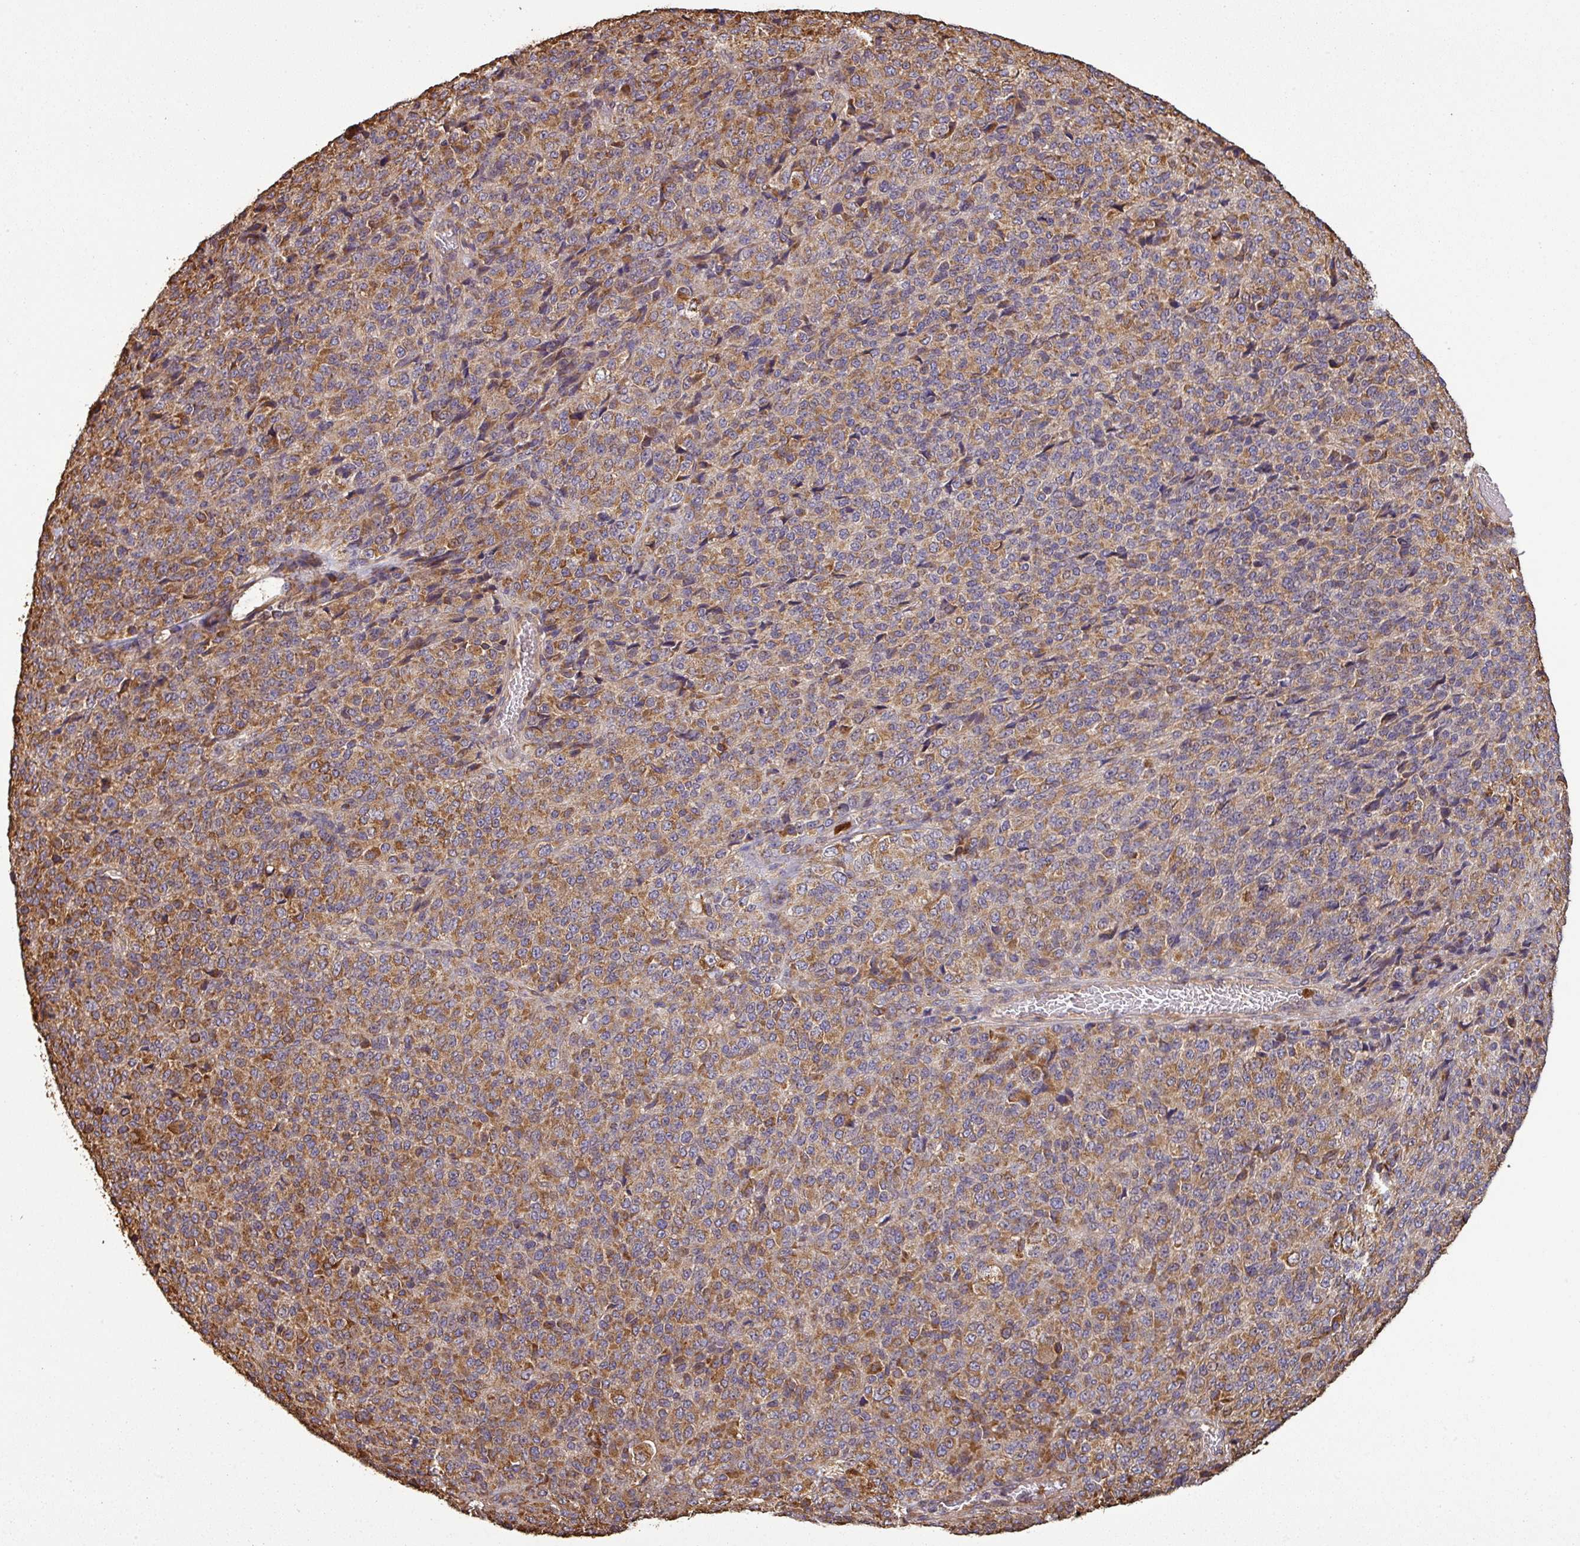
{"staining": {"intensity": "moderate", "quantity": ">75%", "location": "cytoplasmic/membranous"}, "tissue": "melanoma", "cell_type": "Tumor cells", "image_type": "cancer", "snomed": [{"axis": "morphology", "description": "Malignant melanoma, Metastatic site"}, {"axis": "topography", "description": "Brain"}], "caption": "Moderate cytoplasmic/membranous positivity is identified in approximately >75% of tumor cells in melanoma.", "gene": "PLEKHM1", "patient": {"sex": "female", "age": 56}}